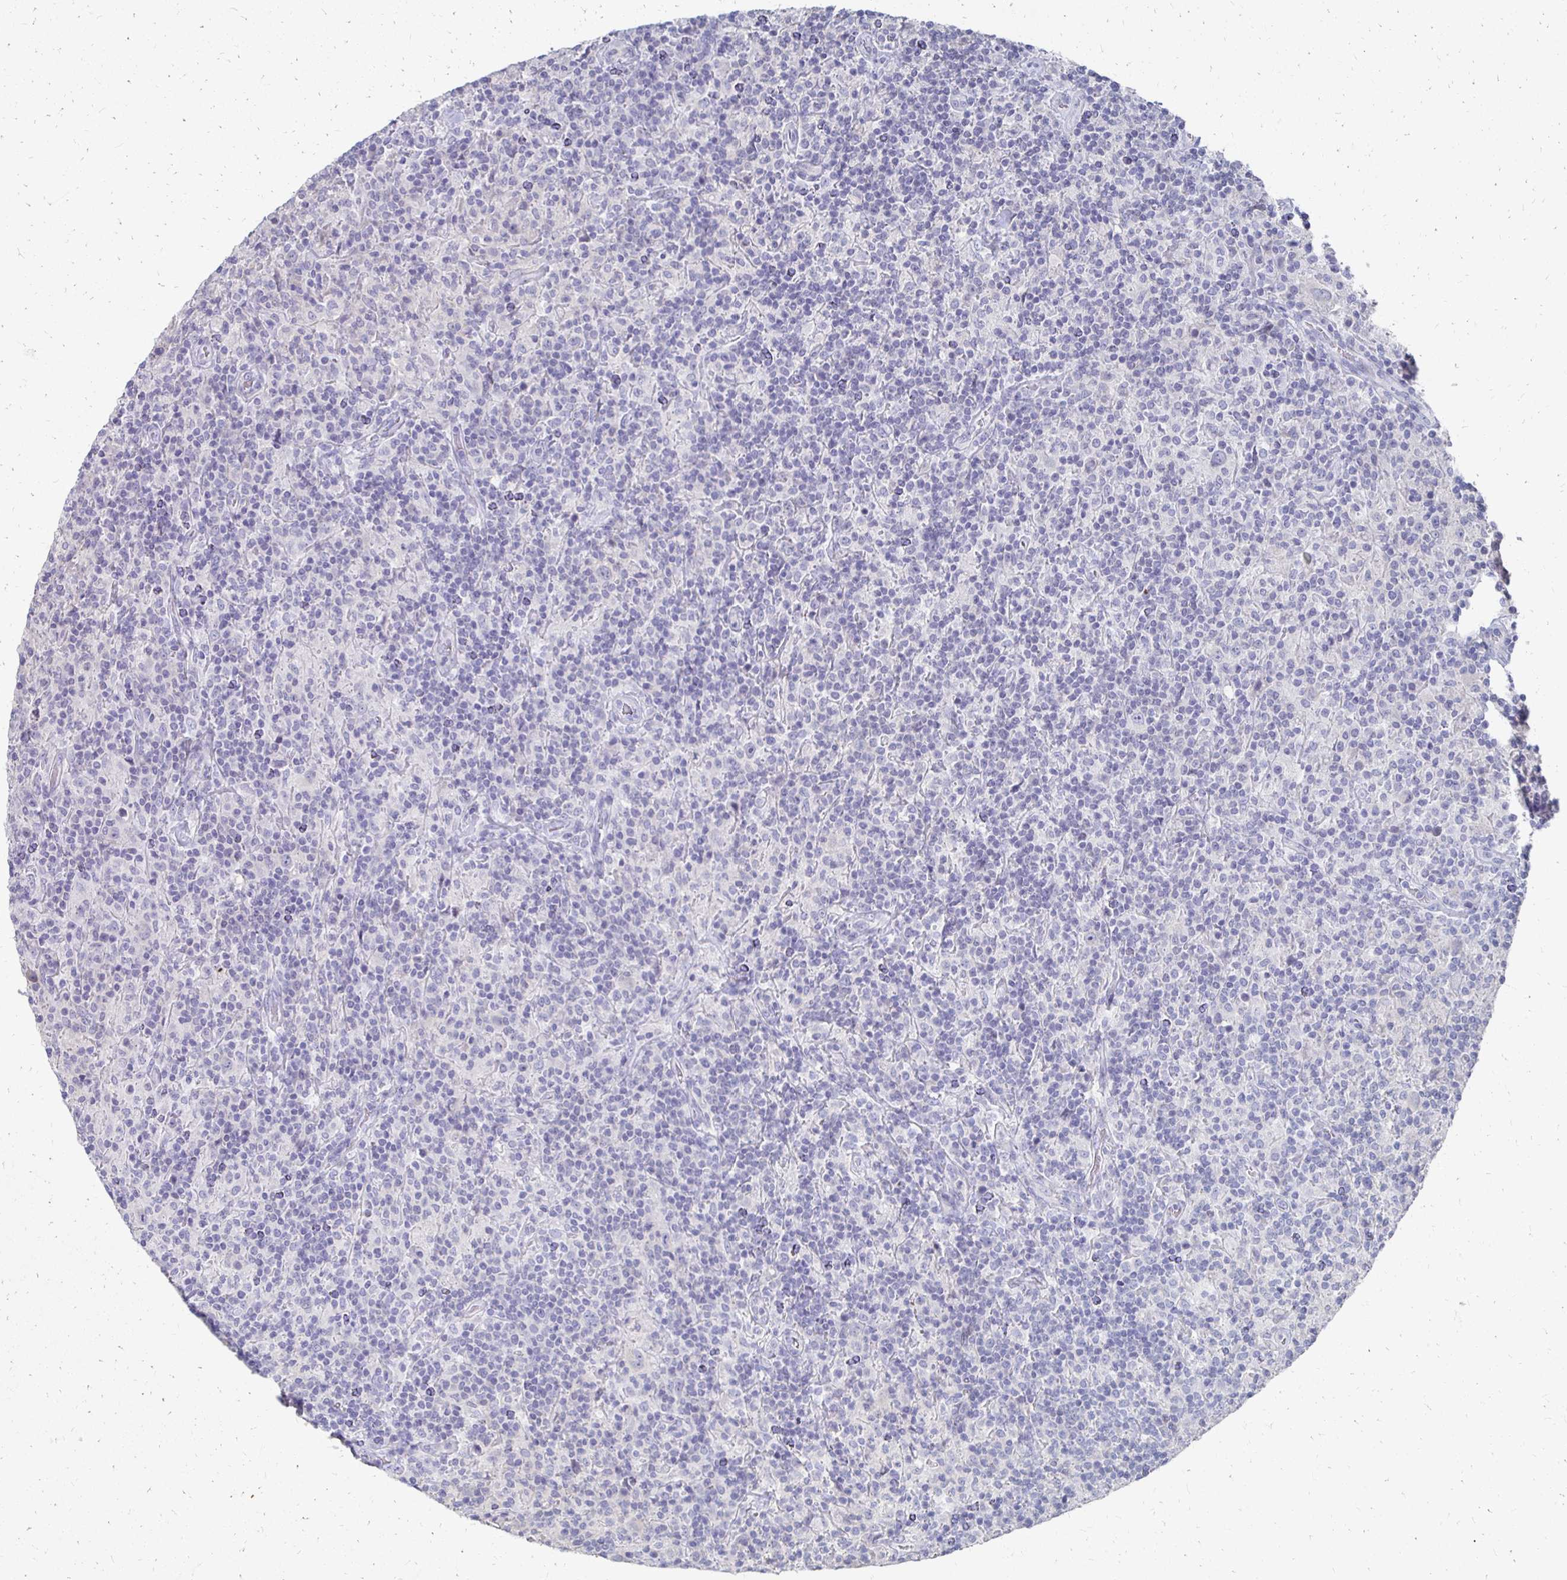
{"staining": {"intensity": "negative", "quantity": "none", "location": "none"}, "tissue": "lymphoma", "cell_type": "Tumor cells", "image_type": "cancer", "snomed": [{"axis": "morphology", "description": "Hodgkin's disease, NOS"}, {"axis": "topography", "description": "Lymph node"}], "caption": "Immunohistochemical staining of lymphoma demonstrates no significant positivity in tumor cells.", "gene": "SYCP3", "patient": {"sex": "male", "age": 70}}